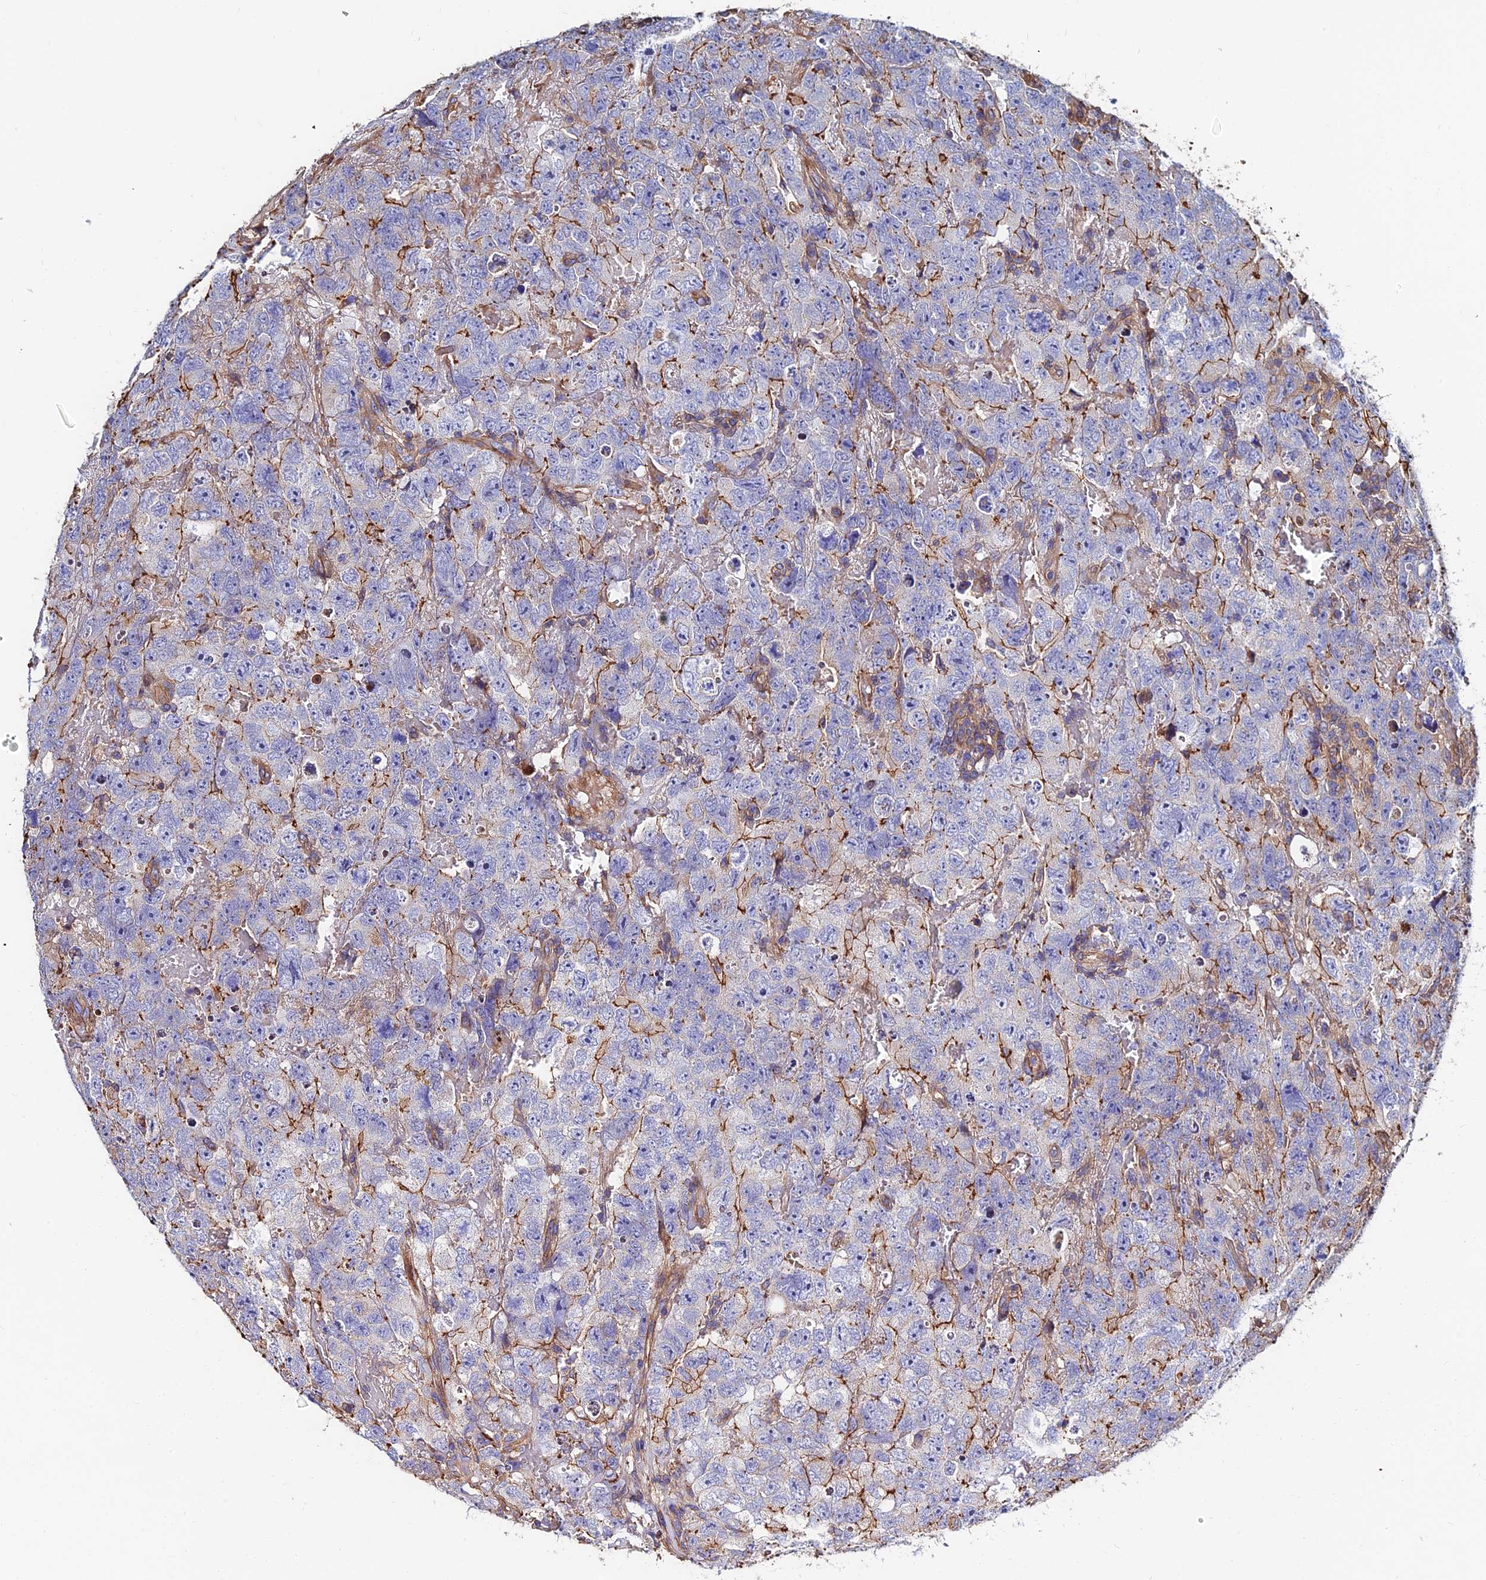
{"staining": {"intensity": "moderate", "quantity": "<25%", "location": "cytoplasmic/membranous"}, "tissue": "testis cancer", "cell_type": "Tumor cells", "image_type": "cancer", "snomed": [{"axis": "morphology", "description": "Carcinoma, Embryonal, NOS"}, {"axis": "topography", "description": "Testis"}], "caption": "Immunohistochemistry of embryonal carcinoma (testis) demonstrates low levels of moderate cytoplasmic/membranous staining in approximately <25% of tumor cells. The protein is stained brown, and the nuclei are stained in blue (DAB IHC with brightfield microscopy, high magnification).", "gene": "EXT1", "patient": {"sex": "male", "age": 45}}